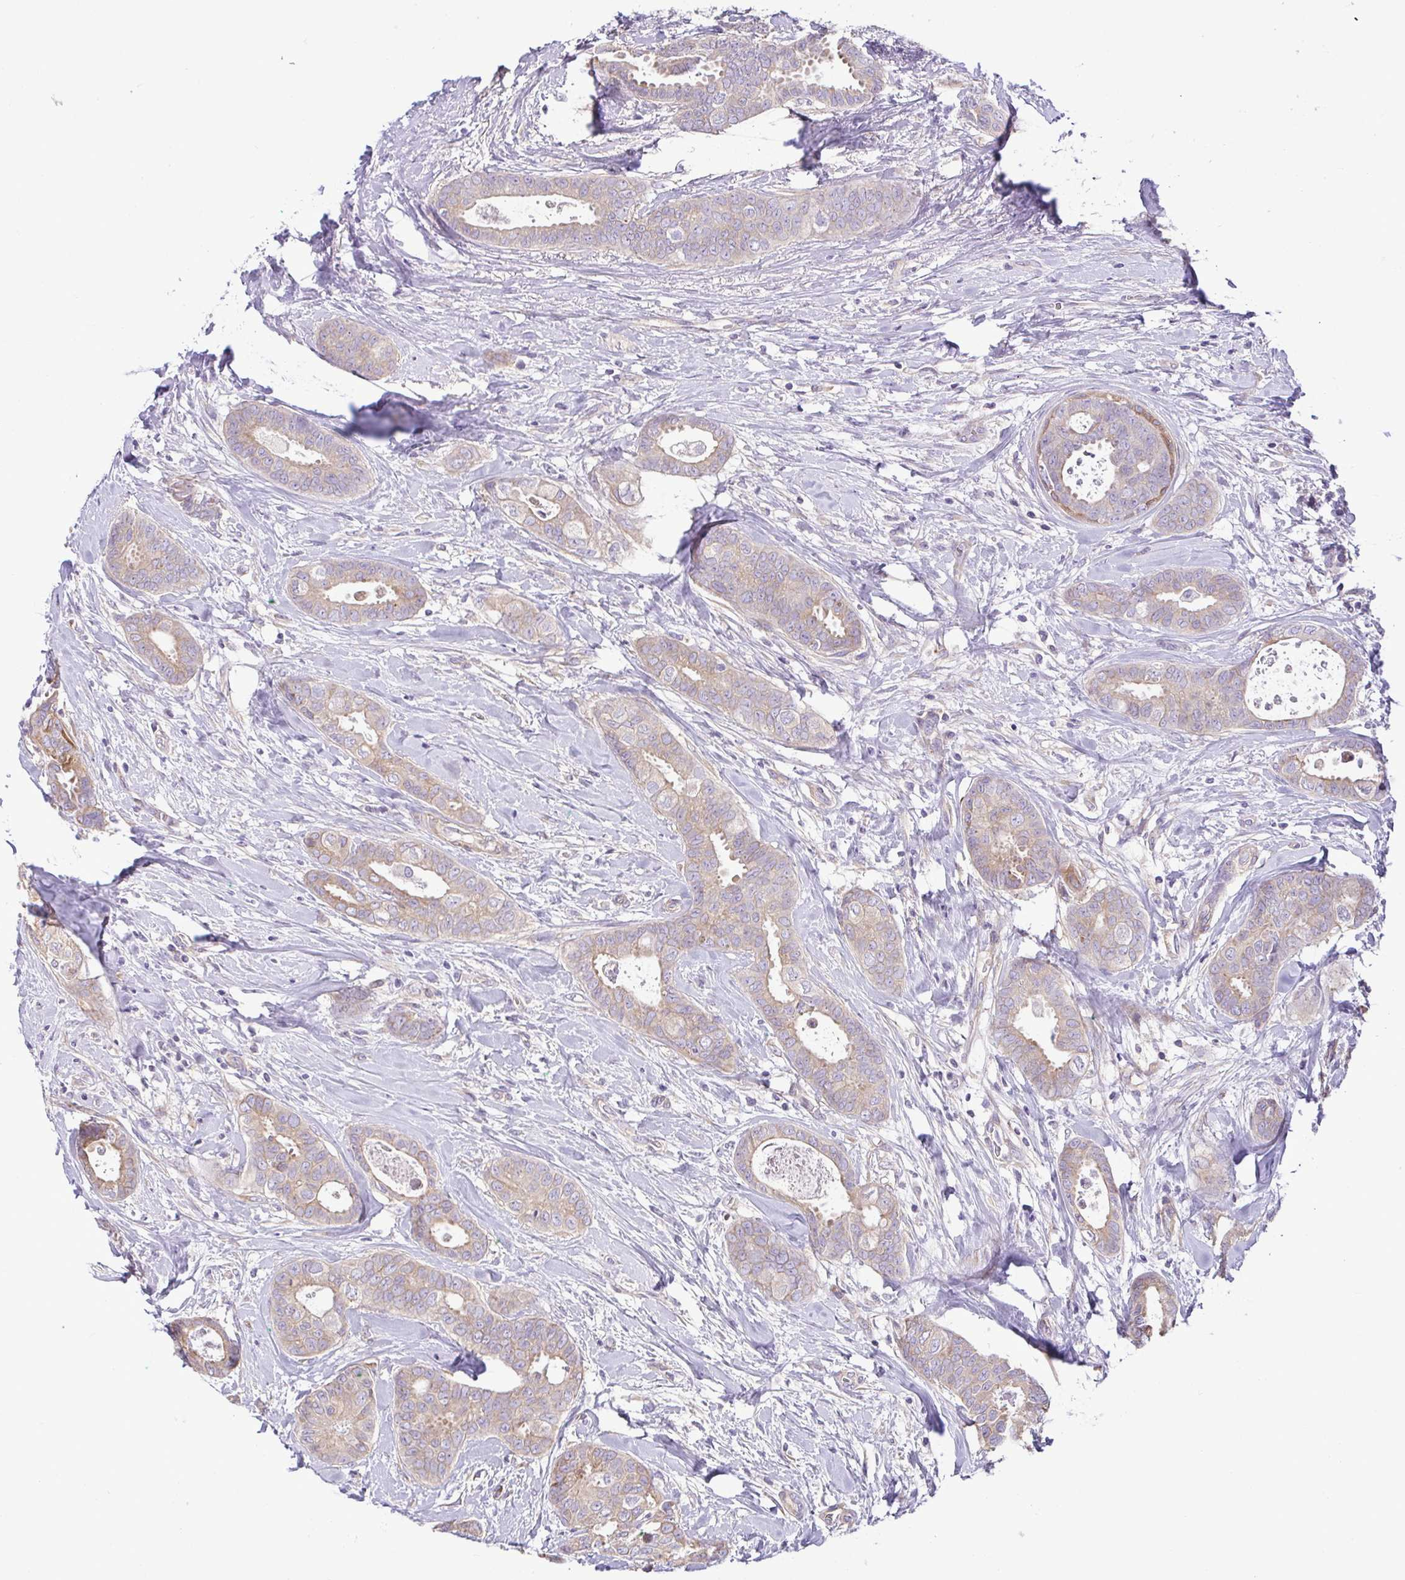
{"staining": {"intensity": "weak", "quantity": "25%-75%", "location": "cytoplasmic/membranous"}, "tissue": "breast cancer", "cell_type": "Tumor cells", "image_type": "cancer", "snomed": [{"axis": "morphology", "description": "Duct carcinoma"}, {"axis": "topography", "description": "Breast"}], "caption": "This histopathology image displays IHC staining of human invasive ductal carcinoma (breast), with low weak cytoplasmic/membranous staining in approximately 25%-75% of tumor cells.", "gene": "MYL10", "patient": {"sex": "female", "age": 45}}